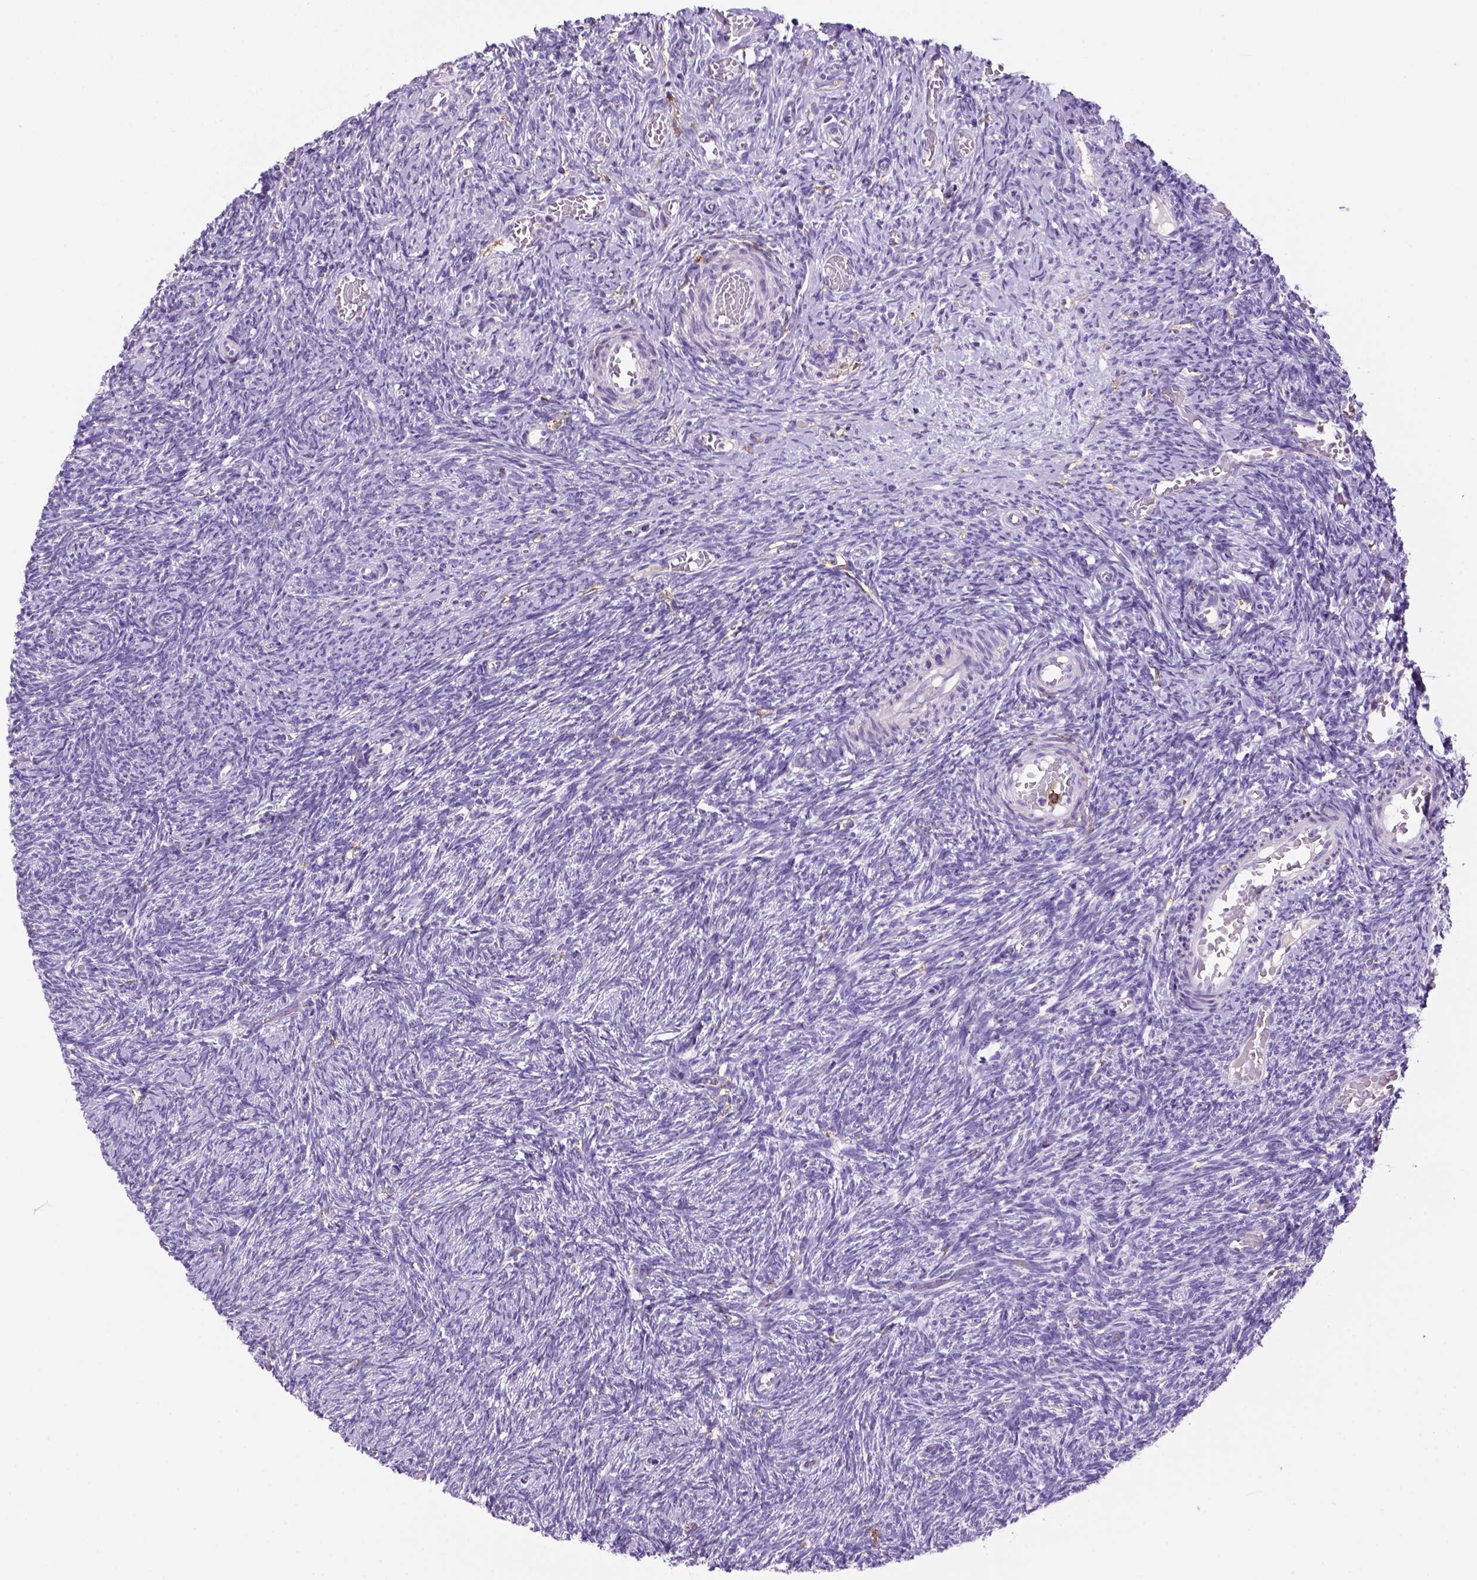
{"staining": {"intensity": "negative", "quantity": "none", "location": "none"}, "tissue": "ovary", "cell_type": "Ovarian stroma cells", "image_type": "normal", "snomed": [{"axis": "morphology", "description": "Normal tissue, NOS"}, {"axis": "topography", "description": "Ovary"}], "caption": "Immunohistochemistry histopathology image of benign human ovary stained for a protein (brown), which reveals no positivity in ovarian stroma cells. Nuclei are stained in blue.", "gene": "CD14", "patient": {"sex": "female", "age": 39}}